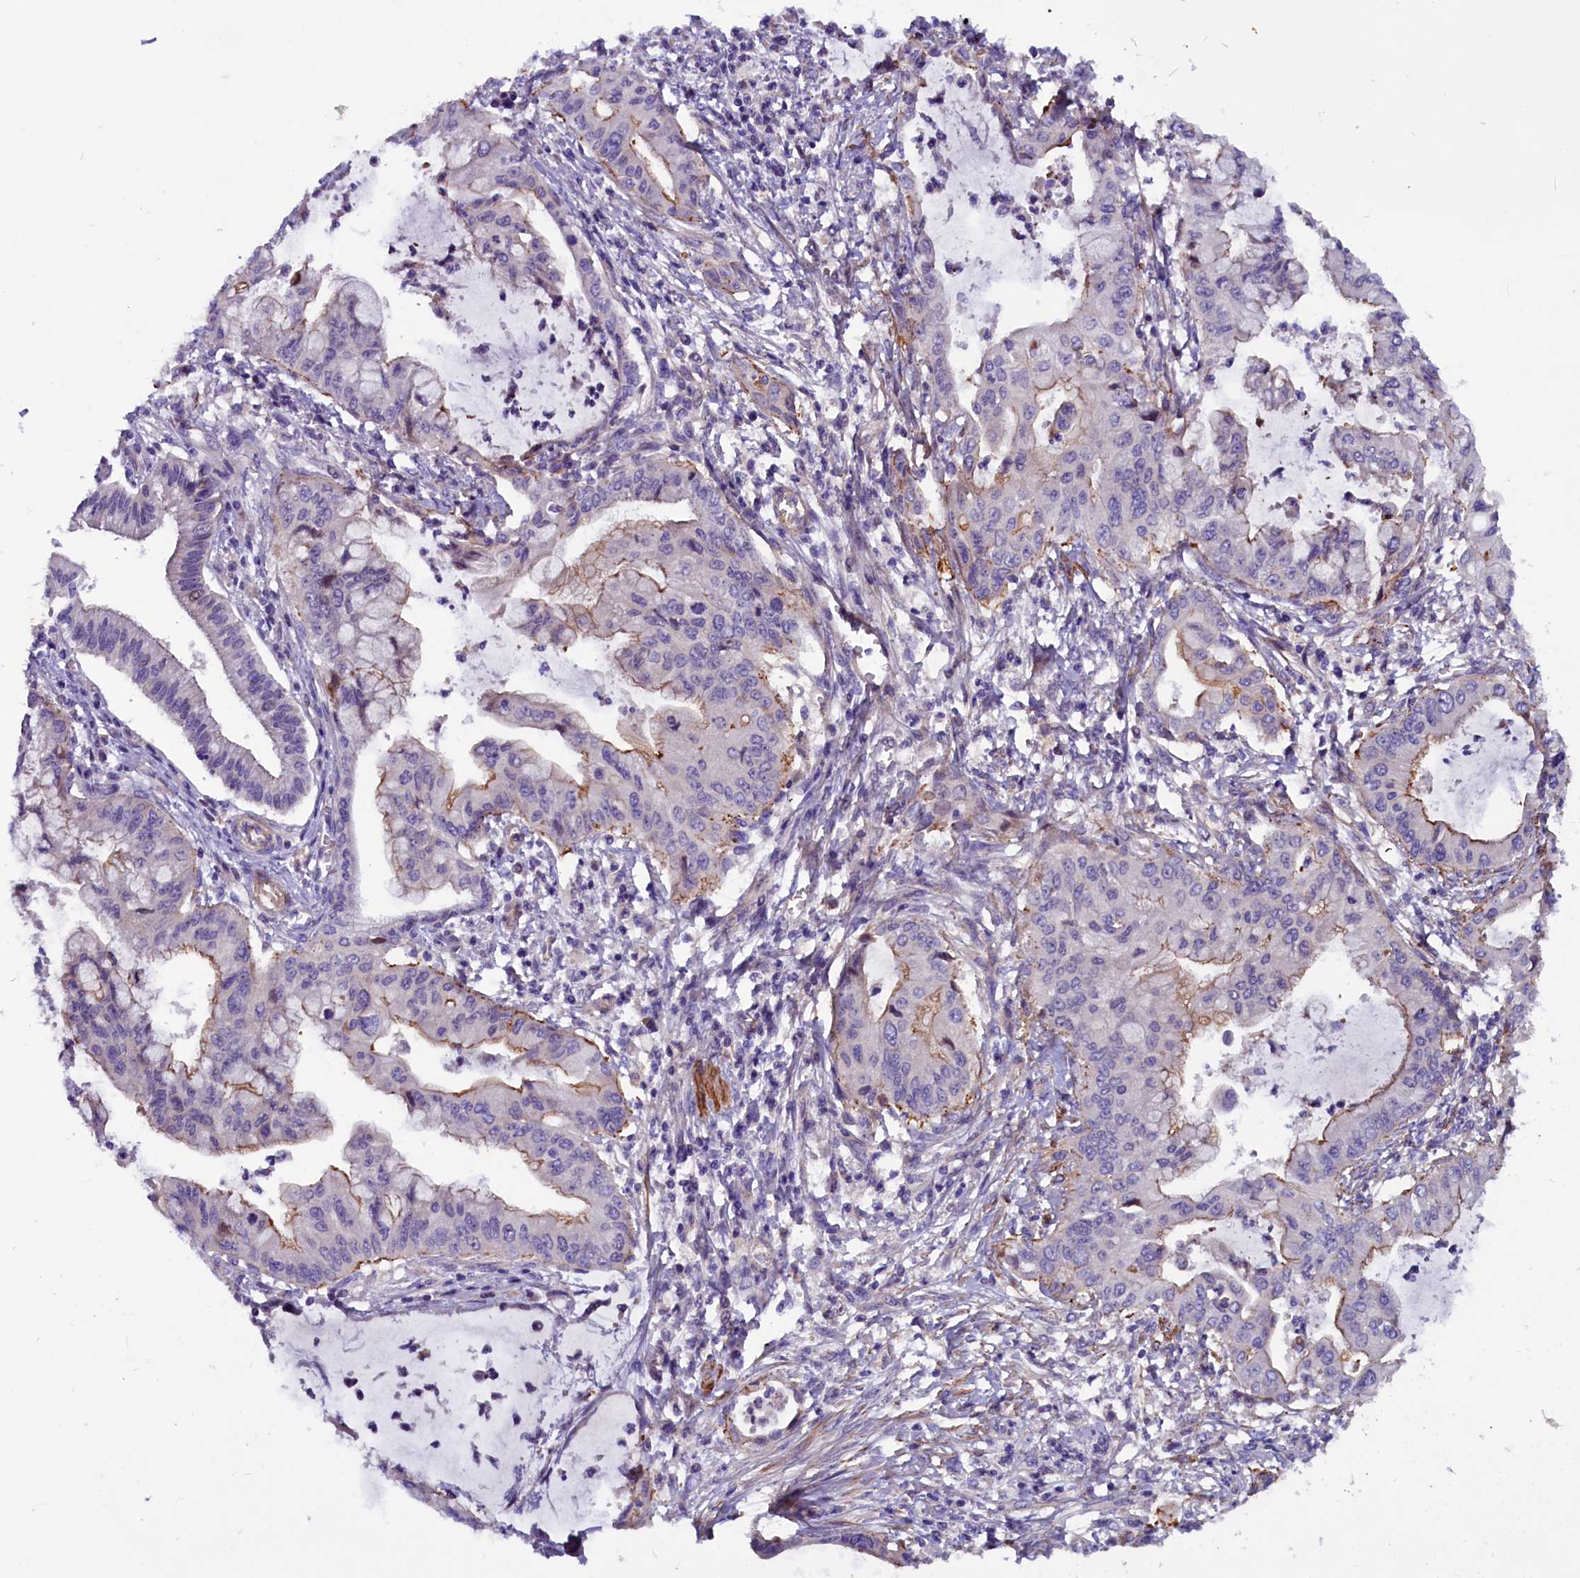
{"staining": {"intensity": "moderate", "quantity": "<25%", "location": "cytoplasmic/membranous"}, "tissue": "pancreatic cancer", "cell_type": "Tumor cells", "image_type": "cancer", "snomed": [{"axis": "morphology", "description": "Adenocarcinoma, NOS"}, {"axis": "topography", "description": "Pancreas"}], "caption": "A brown stain labels moderate cytoplasmic/membranous positivity of a protein in adenocarcinoma (pancreatic) tumor cells.", "gene": "ZNF749", "patient": {"sex": "male", "age": 46}}